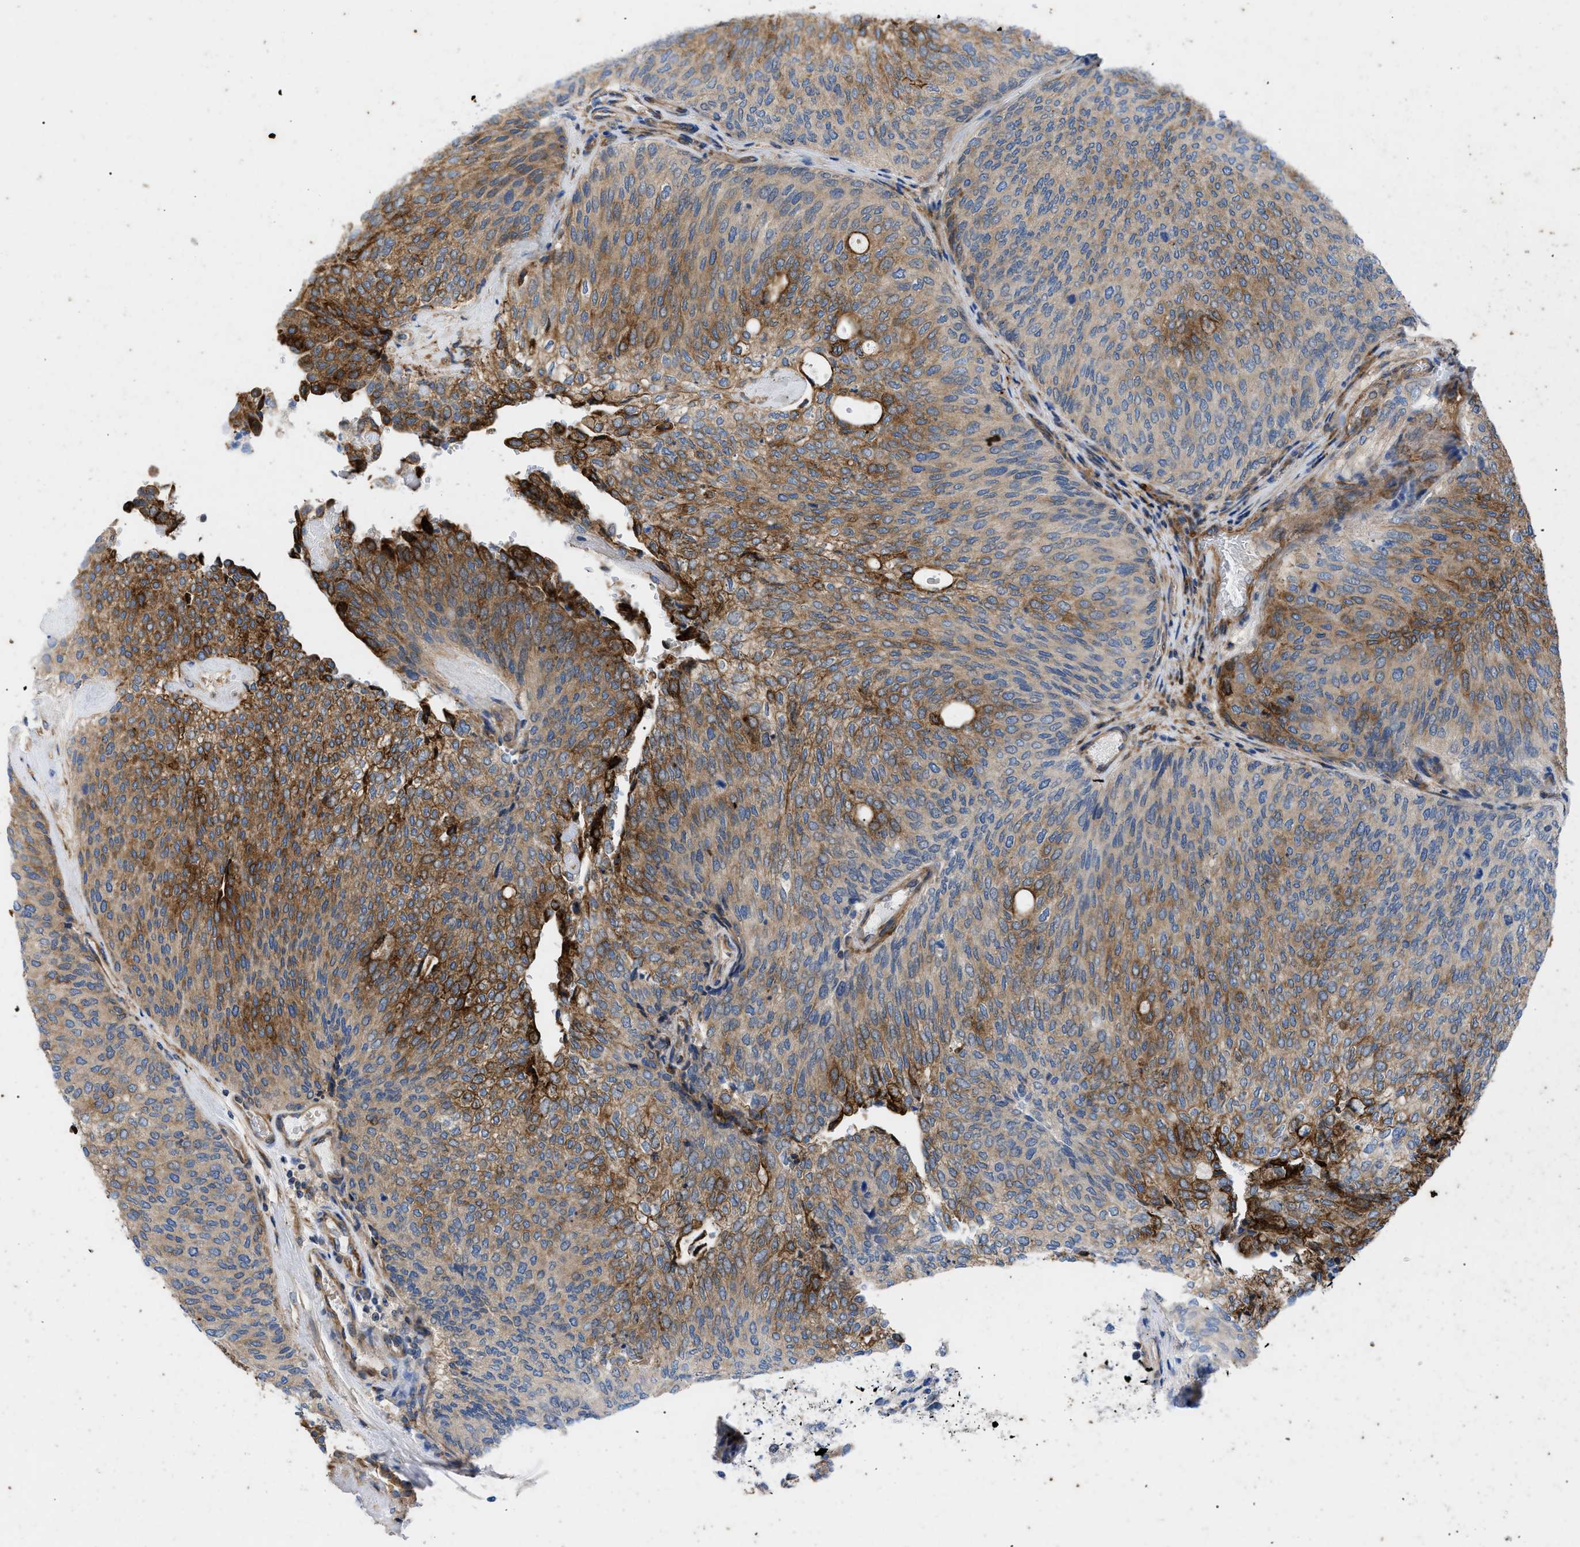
{"staining": {"intensity": "strong", "quantity": ">75%", "location": "cytoplasmic/membranous"}, "tissue": "urothelial cancer", "cell_type": "Tumor cells", "image_type": "cancer", "snomed": [{"axis": "morphology", "description": "Urothelial carcinoma, Low grade"}, {"axis": "topography", "description": "Urinary bladder"}], "caption": "Urothelial cancer stained for a protein (brown) reveals strong cytoplasmic/membranous positive positivity in about >75% of tumor cells.", "gene": "HSPB8", "patient": {"sex": "female", "age": 79}}